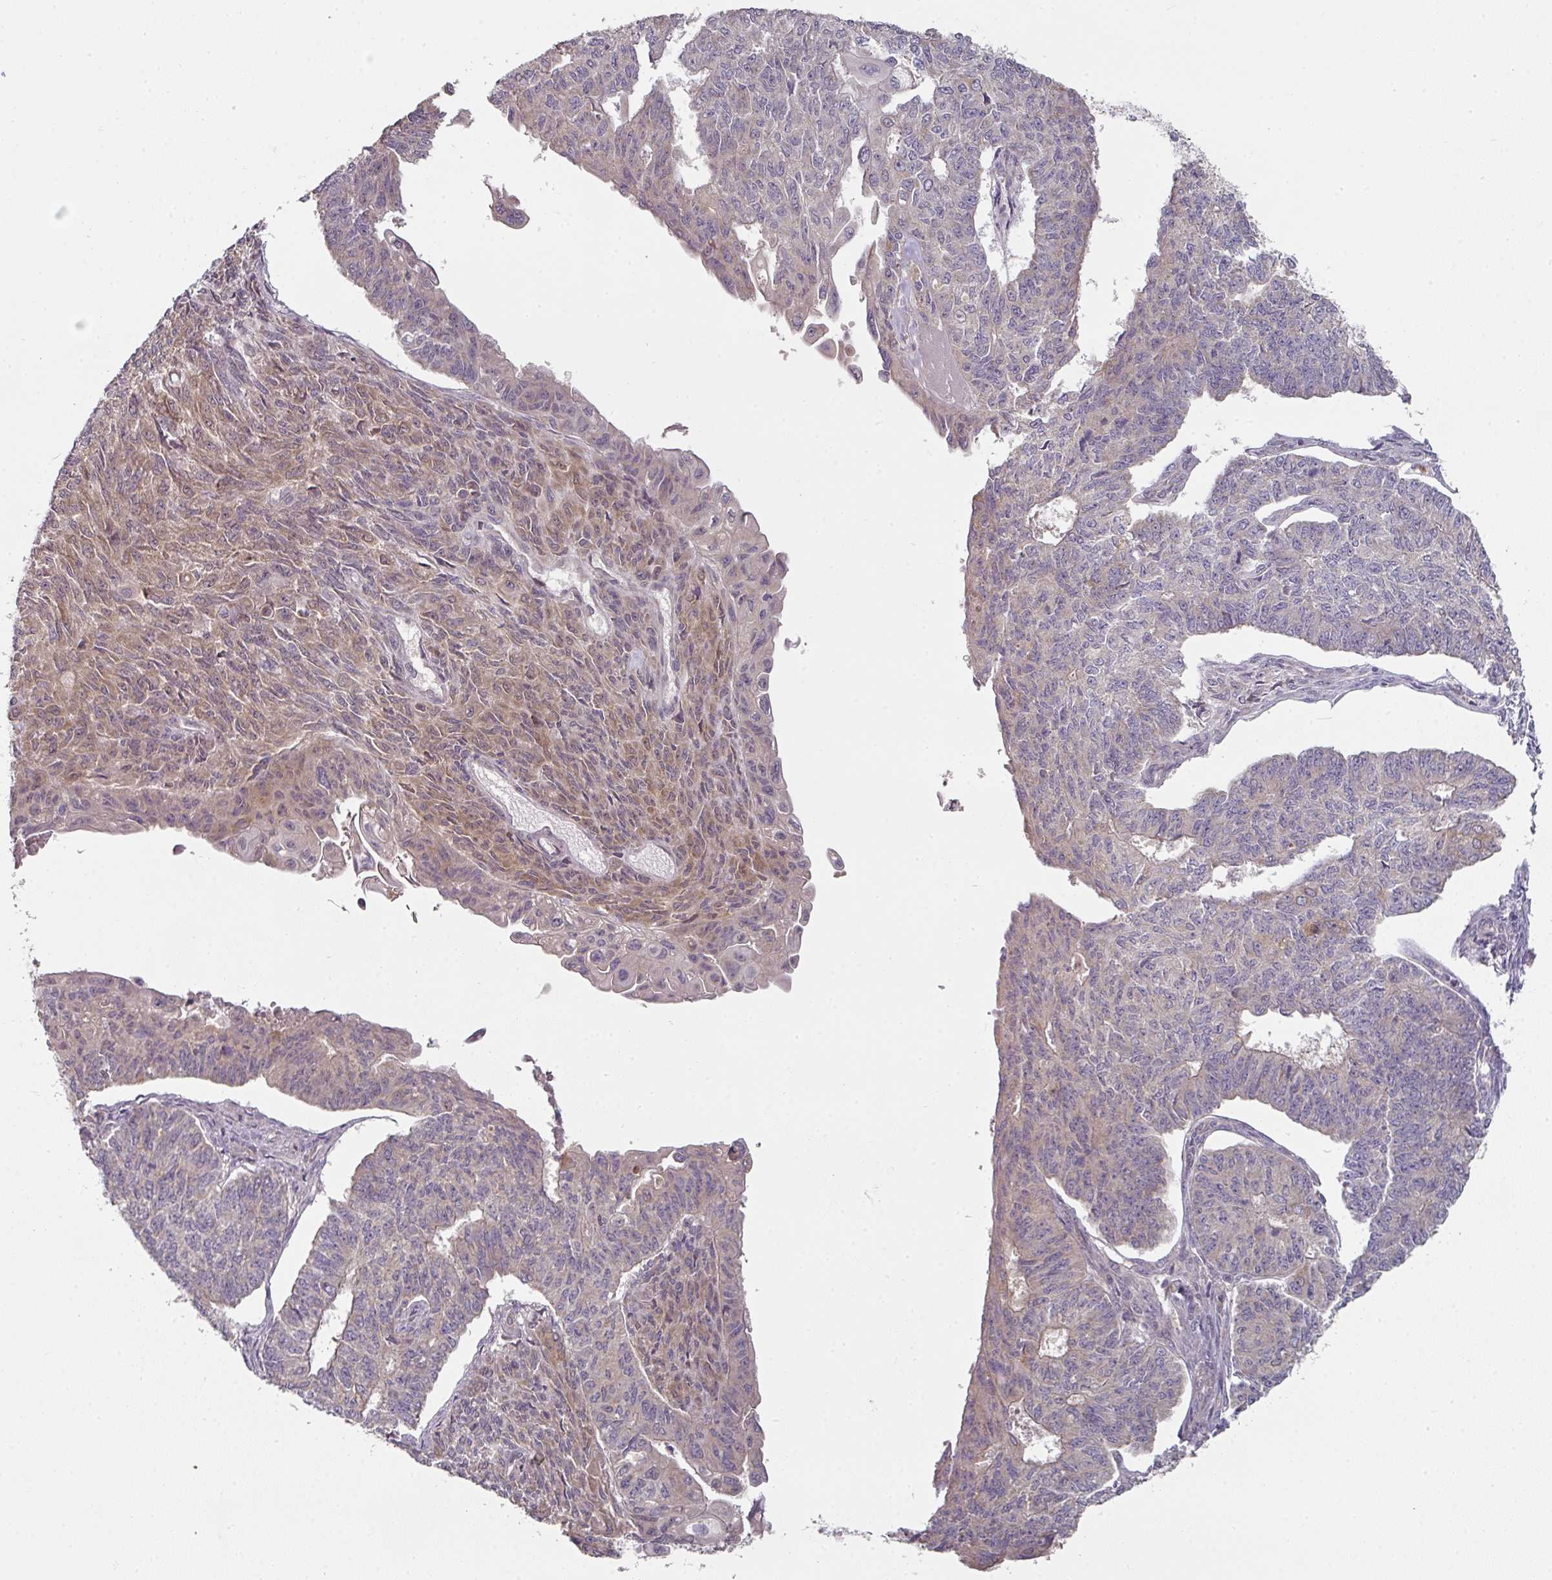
{"staining": {"intensity": "weak", "quantity": "<25%", "location": "cytoplasmic/membranous"}, "tissue": "endometrial cancer", "cell_type": "Tumor cells", "image_type": "cancer", "snomed": [{"axis": "morphology", "description": "Adenocarcinoma, NOS"}, {"axis": "topography", "description": "Endometrium"}], "caption": "Endometrial adenocarcinoma was stained to show a protein in brown. There is no significant expression in tumor cells. The staining was performed using DAB (3,3'-diaminobenzidine) to visualize the protein expression in brown, while the nuclei were stained in blue with hematoxylin (Magnification: 20x).", "gene": "MAP2K2", "patient": {"sex": "female", "age": 32}}